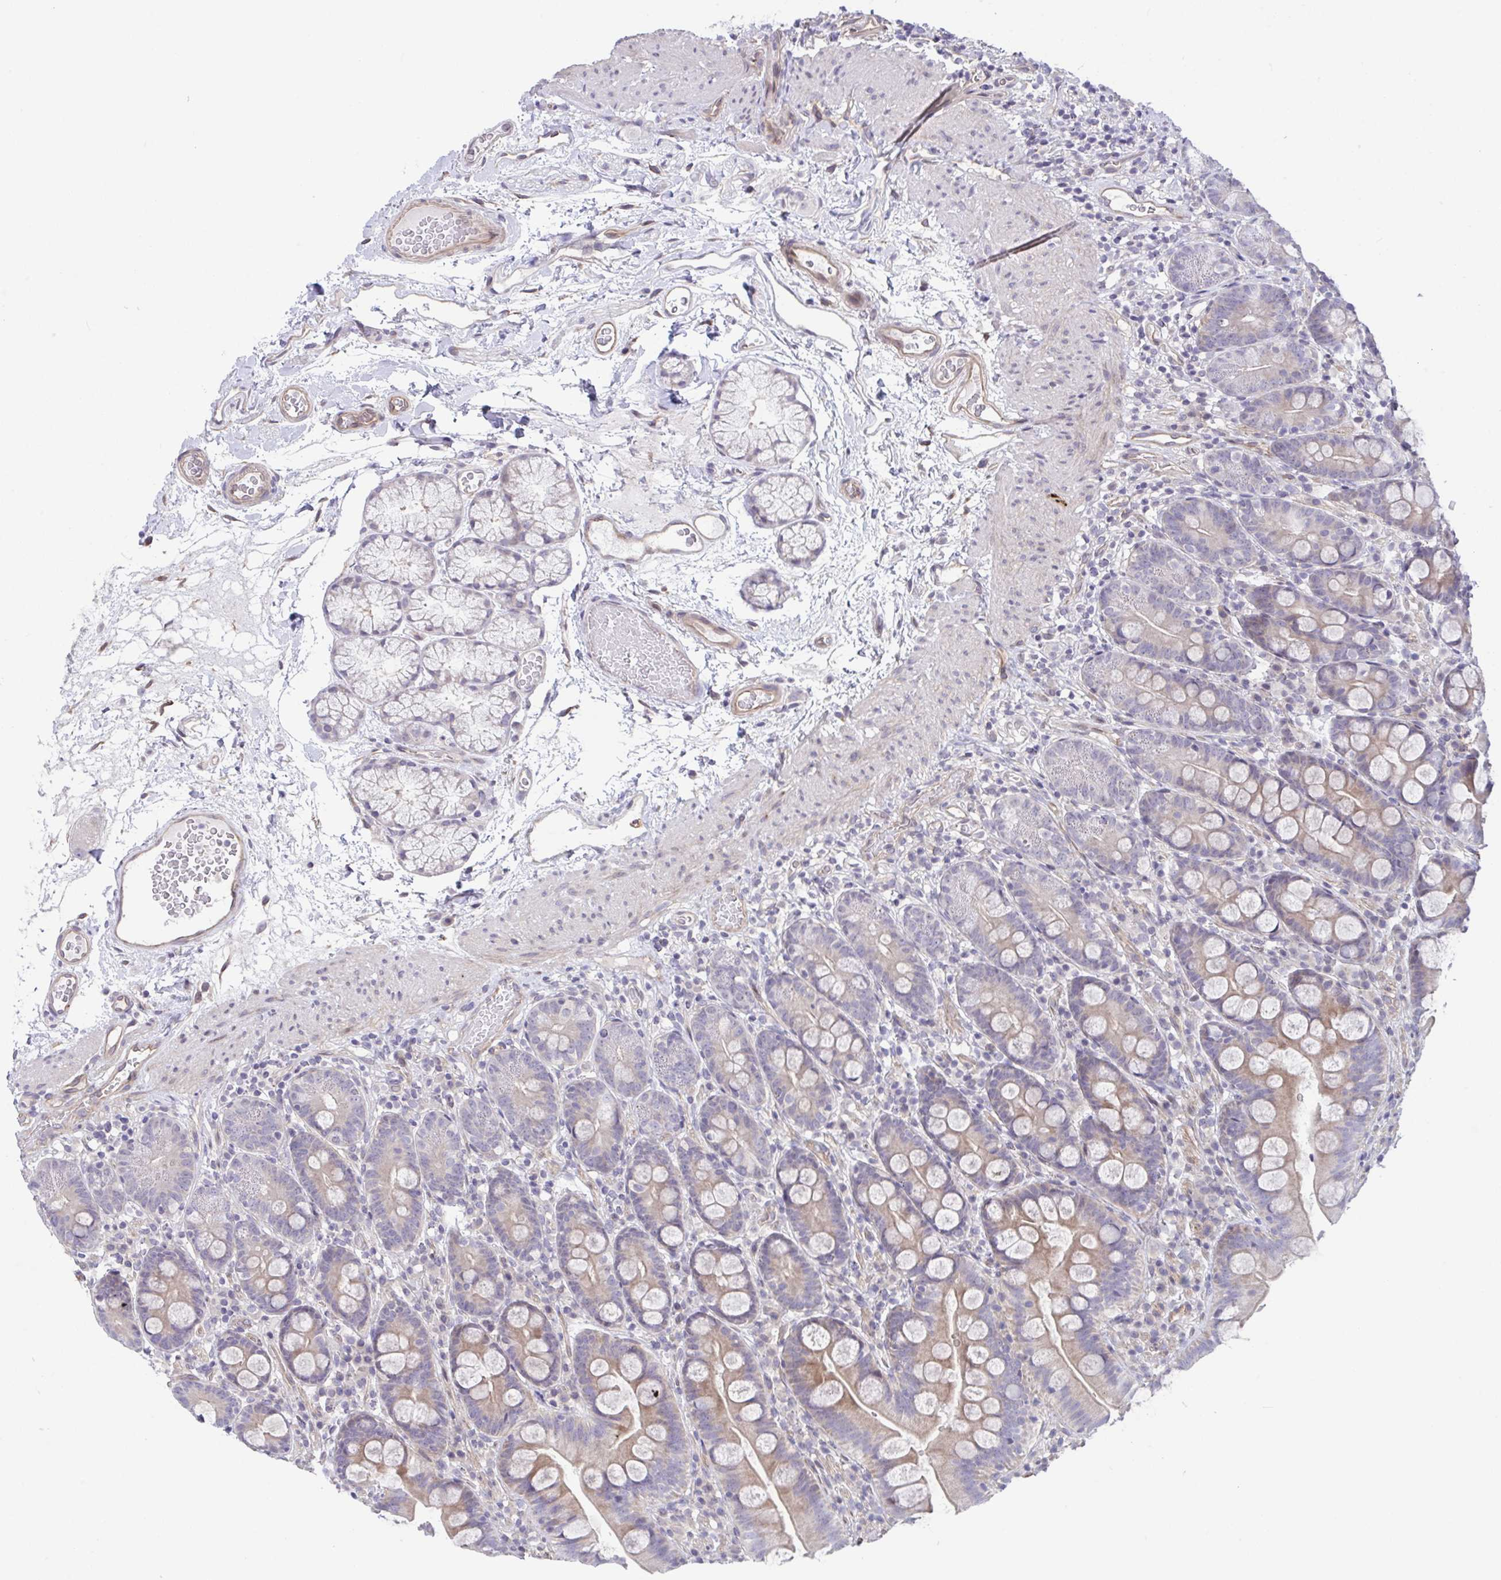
{"staining": {"intensity": "weak", "quantity": "25%-75%", "location": "cytoplasmic/membranous"}, "tissue": "duodenum", "cell_type": "Glandular cells", "image_type": "normal", "snomed": [{"axis": "morphology", "description": "Normal tissue, NOS"}, {"axis": "topography", "description": "Duodenum"}], "caption": "Immunohistochemistry (DAB (3,3'-diaminobenzidine)) staining of unremarkable human duodenum exhibits weak cytoplasmic/membranous protein expression in approximately 25%-75% of glandular cells.", "gene": "RHOXF1", "patient": {"sex": "female", "age": 67}}